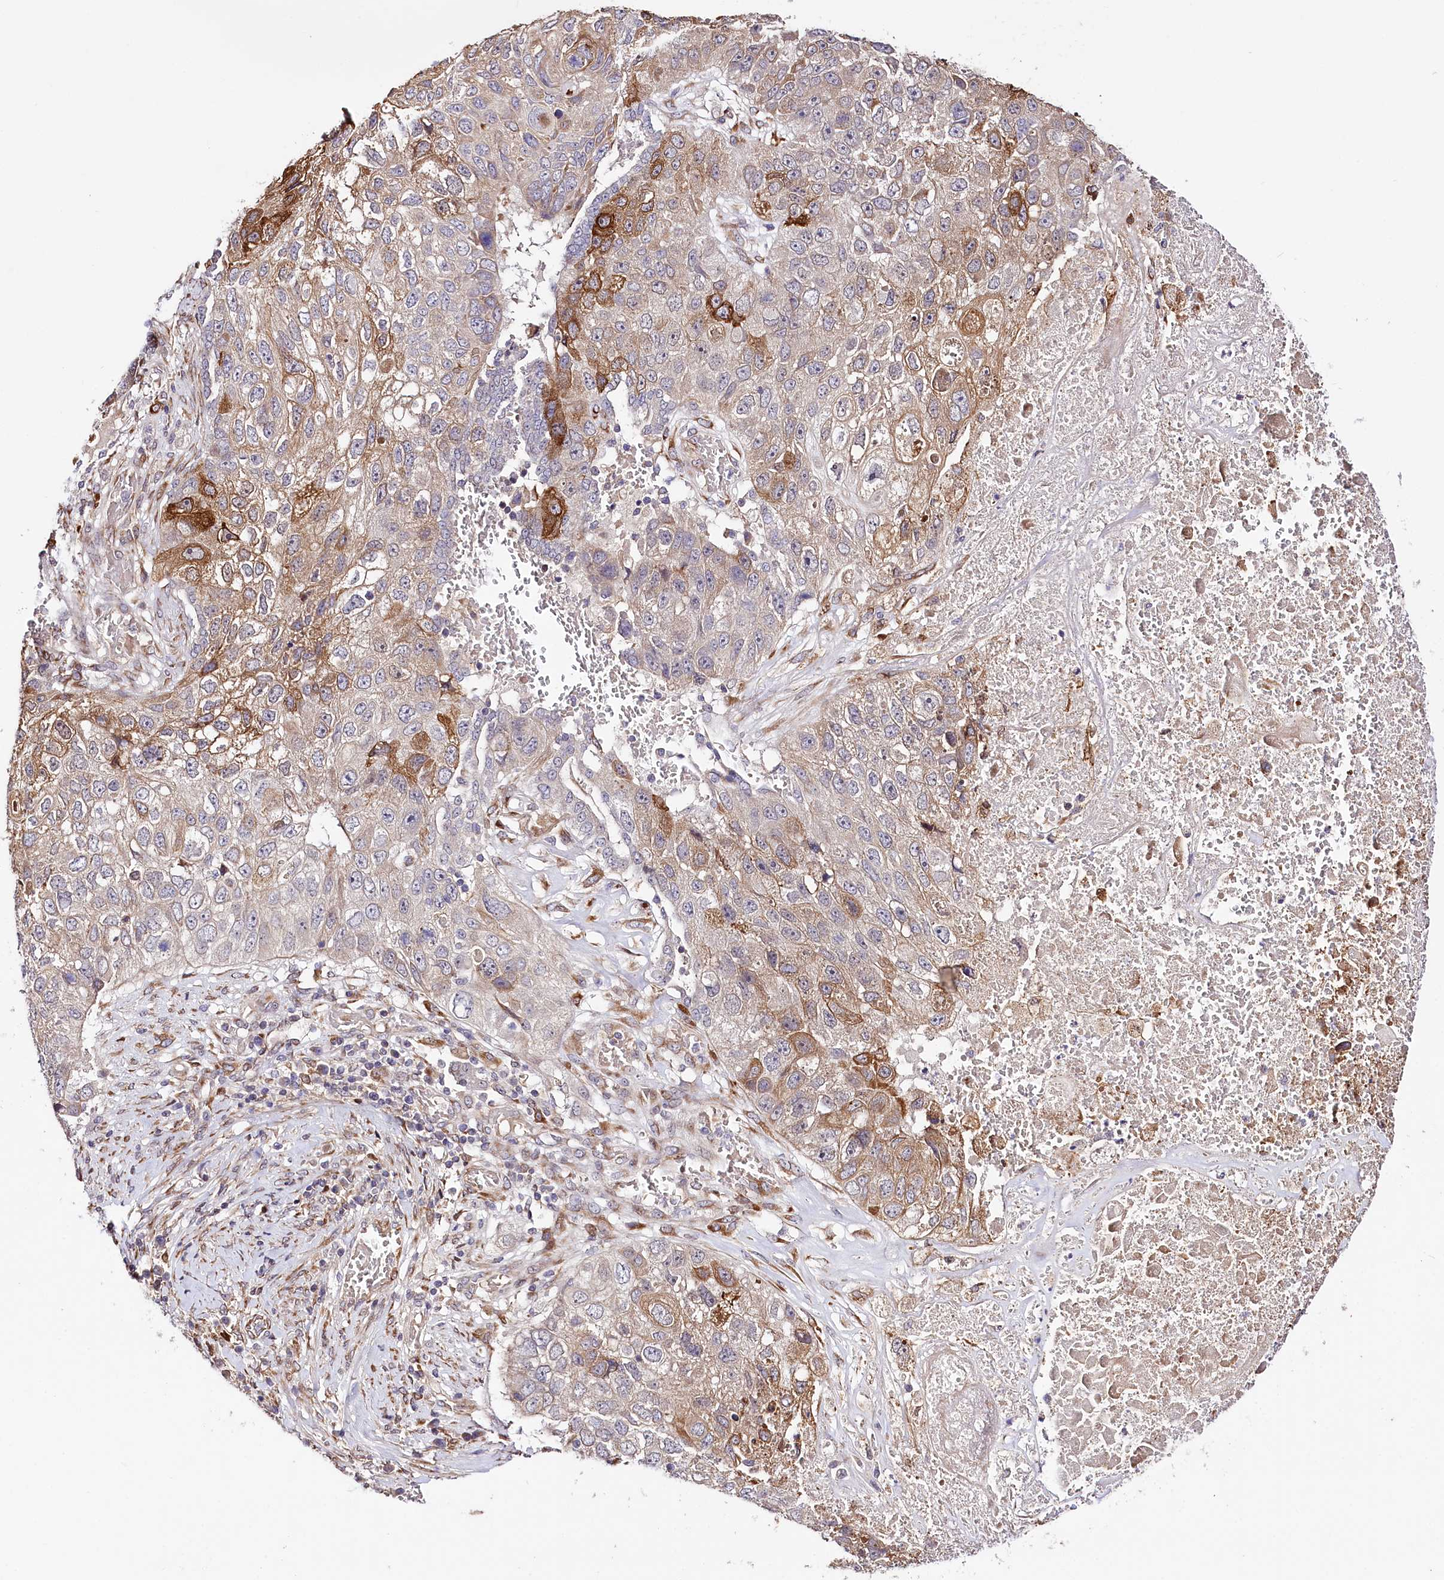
{"staining": {"intensity": "moderate", "quantity": "25%-75%", "location": "cytoplasmic/membranous"}, "tissue": "lung cancer", "cell_type": "Tumor cells", "image_type": "cancer", "snomed": [{"axis": "morphology", "description": "Squamous cell carcinoma, NOS"}, {"axis": "topography", "description": "Lung"}], "caption": "Immunohistochemical staining of human lung squamous cell carcinoma exhibits moderate cytoplasmic/membranous protein staining in about 25%-75% of tumor cells. (DAB (3,3'-diaminobenzidine) IHC with brightfield microscopy, high magnification).", "gene": "CUTC", "patient": {"sex": "male", "age": 61}}